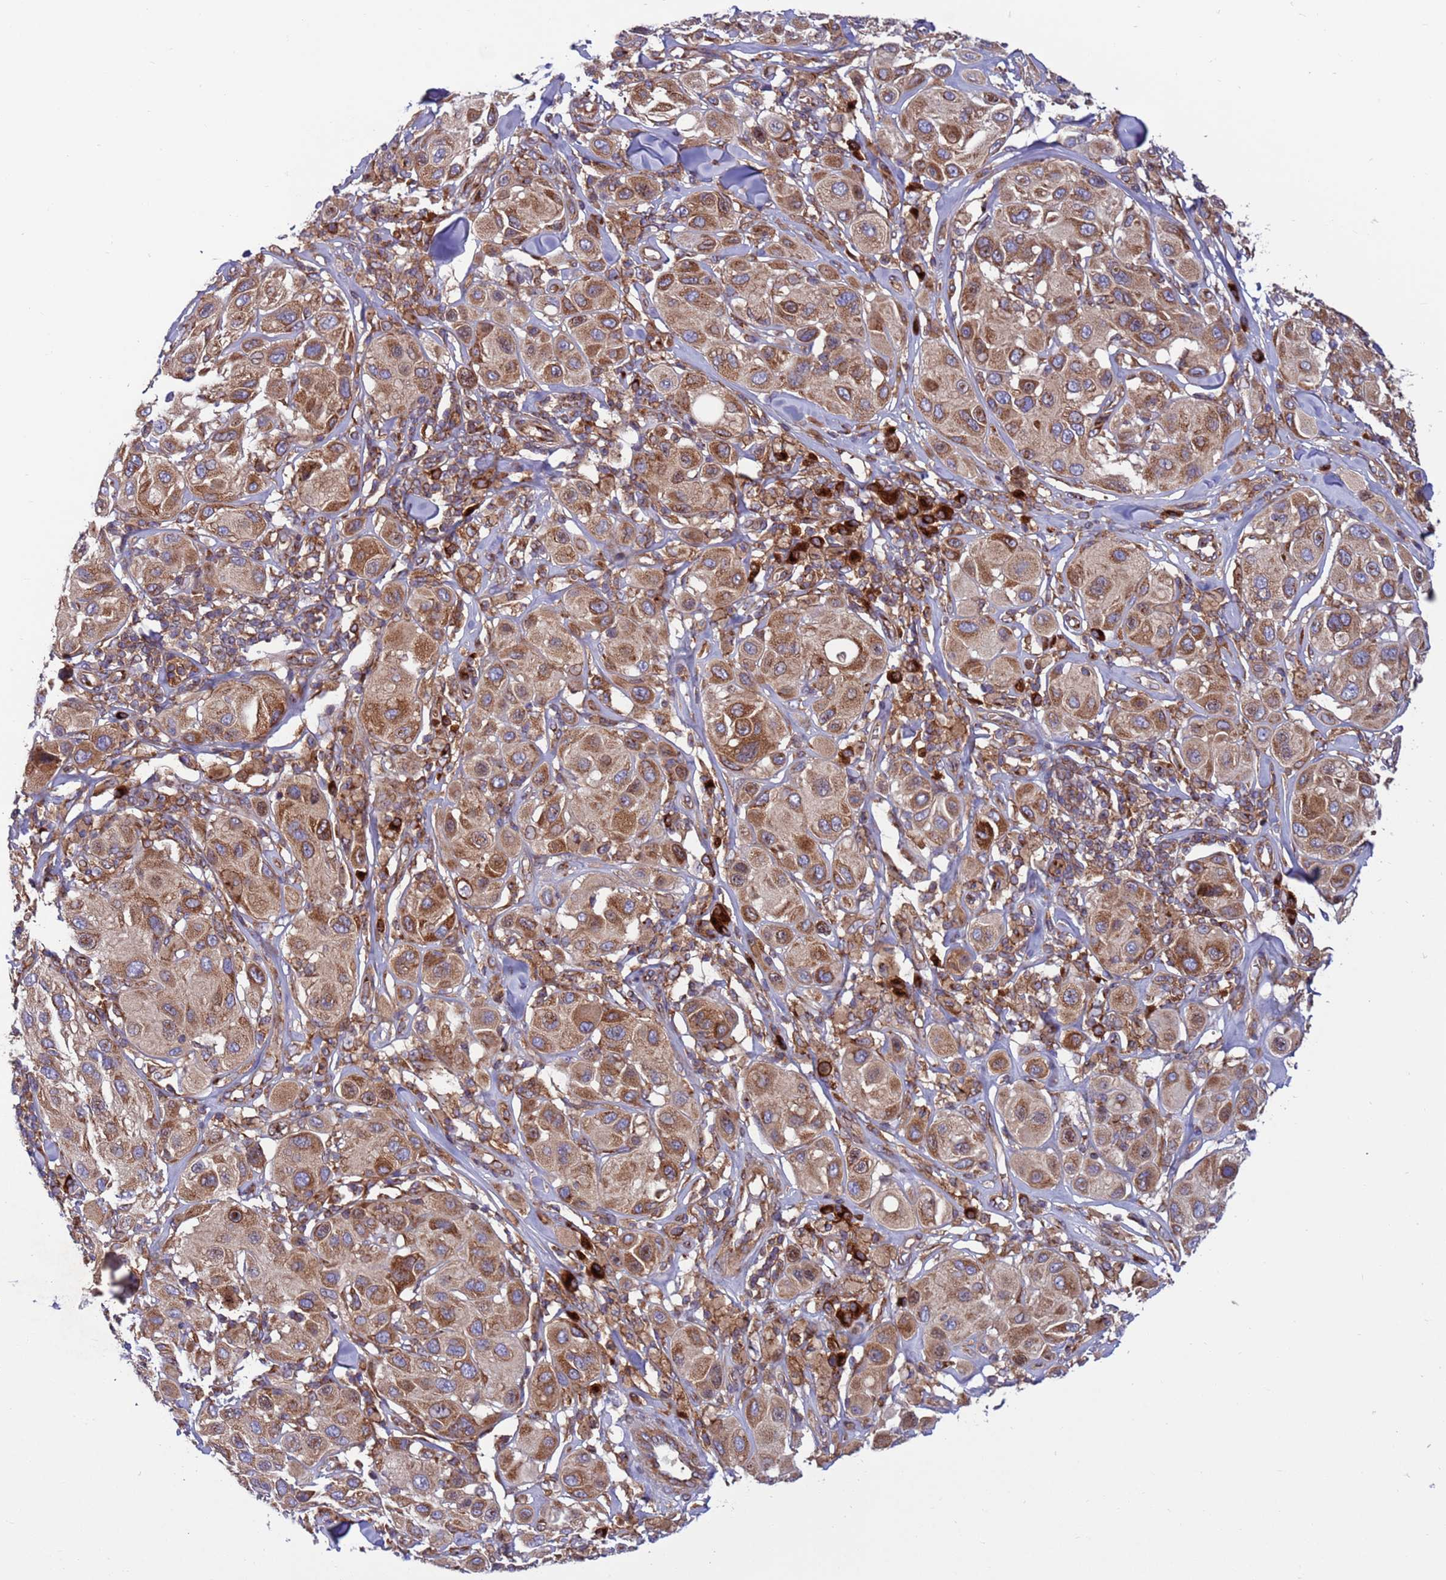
{"staining": {"intensity": "moderate", "quantity": ">75%", "location": "cytoplasmic/membranous"}, "tissue": "melanoma", "cell_type": "Tumor cells", "image_type": "cancer", "snomed": [{"axis": "morphology", "description": "Malignant melanoma, Metastatic site"}, {"axis": "topography", "description": "Skin"}], "caption": "Immunohistochemistry histopathology image of melanoma stained for a protein (brown), which exhibits medium levels of moderate cytoplasmic/membranous positivity in approximately >75% of tumor cells.", "gene": "ZC3HAV1", "patient": {"sex": "male", "age": 41}}